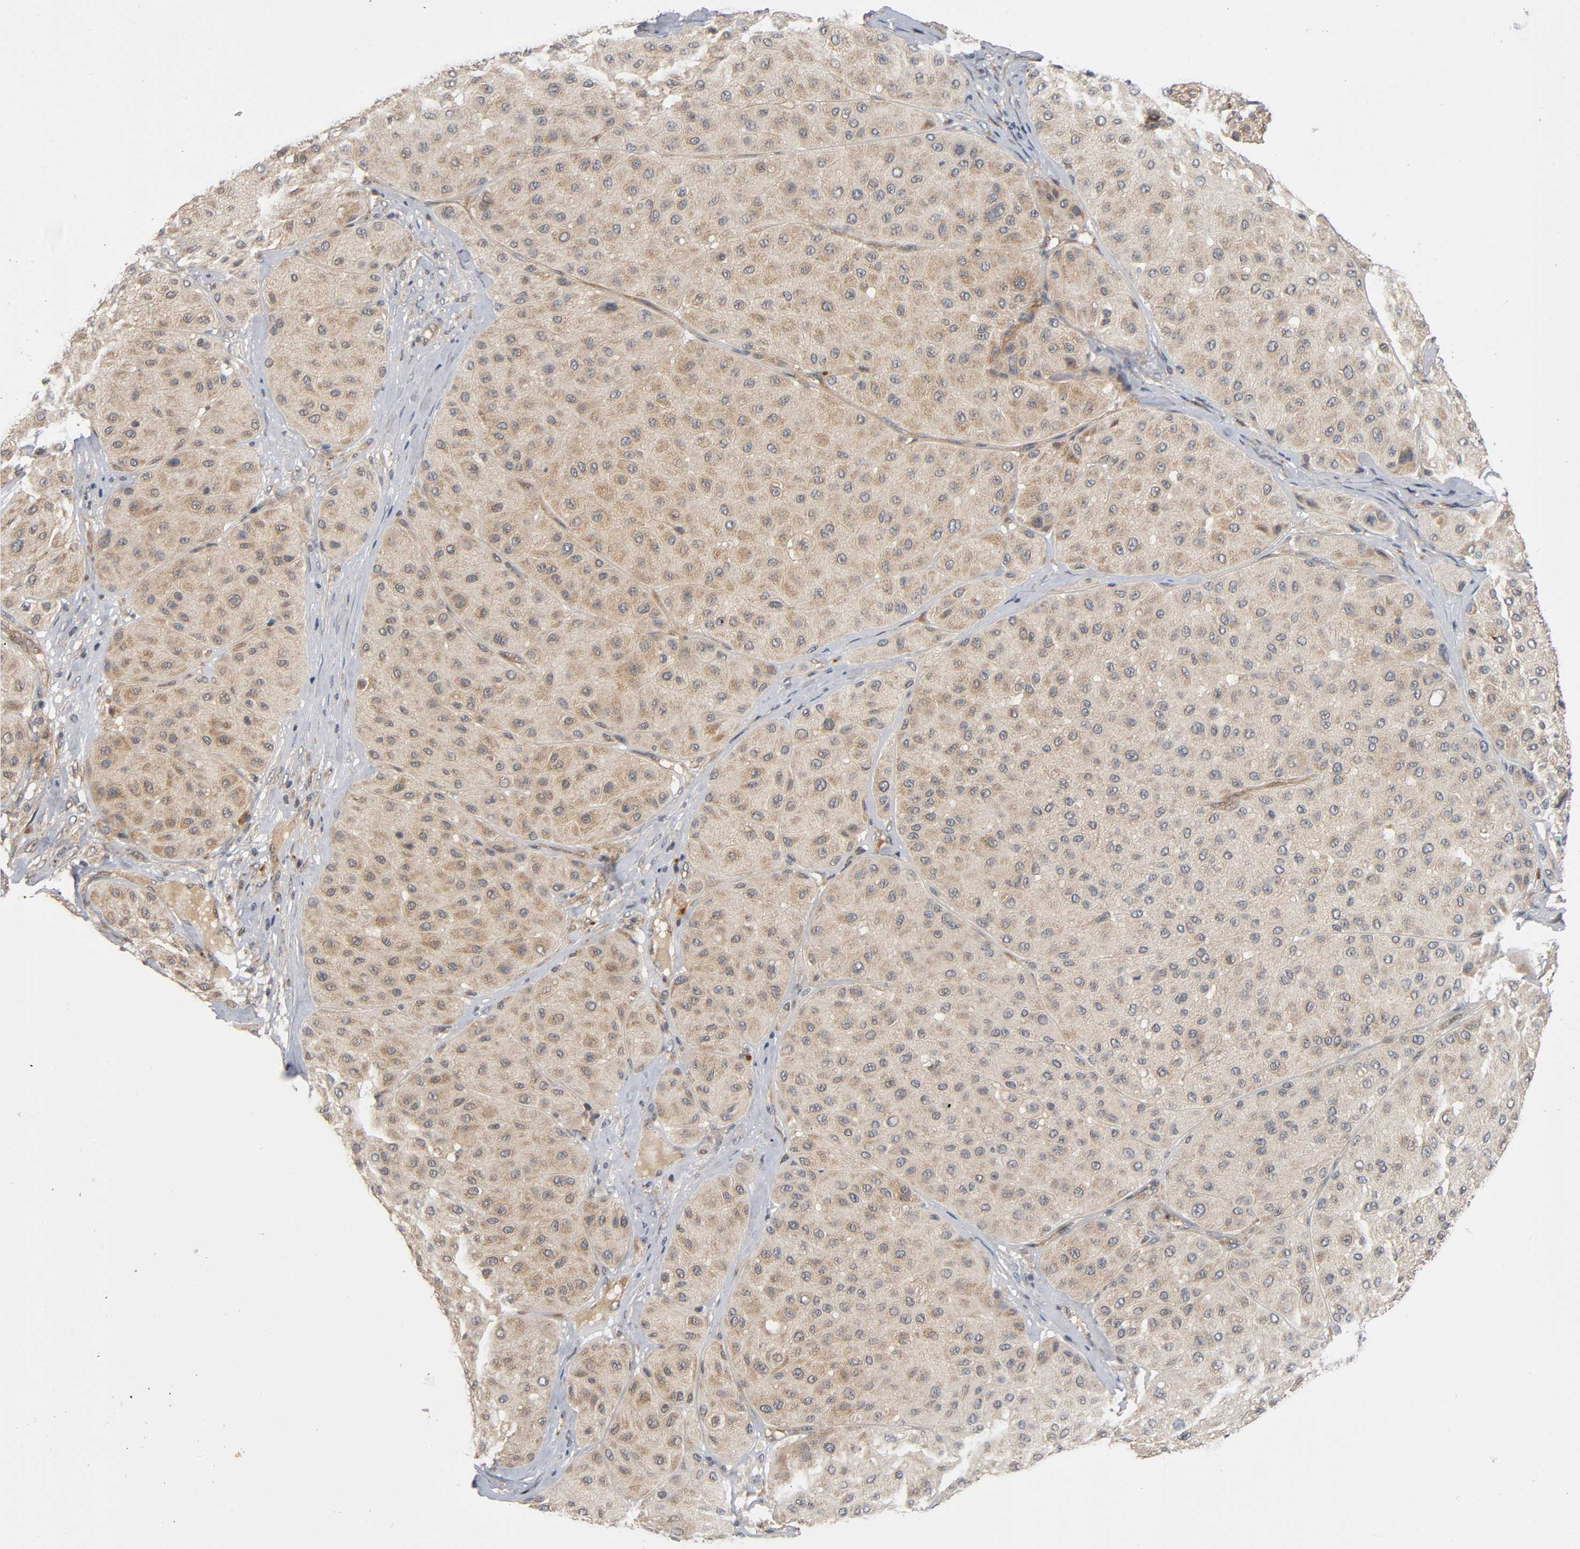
{"staining": {"intensity": "moderate", "quantity": ">75%", "location": "cytoplasmic/membranous"}, "tissue": "melanoma", "cell_type": "Tumor cells", "image_type": "cancer", "snomed": [{"axis": "morphology", "description": "Normal tissue, NOS"}, {"axis": "morphology", "description": "Malignant melanoma, Metastatic site"}, {"axis": "topography", "description": "Skin"}], "caption": "Tumor cells show moderate cytoplasmic/membranous staining in approximately >75% of cells in malignant melanoma (metastatic site).", "gene": "MAPK8", "patient": {"sex": "male", "age": 41}}